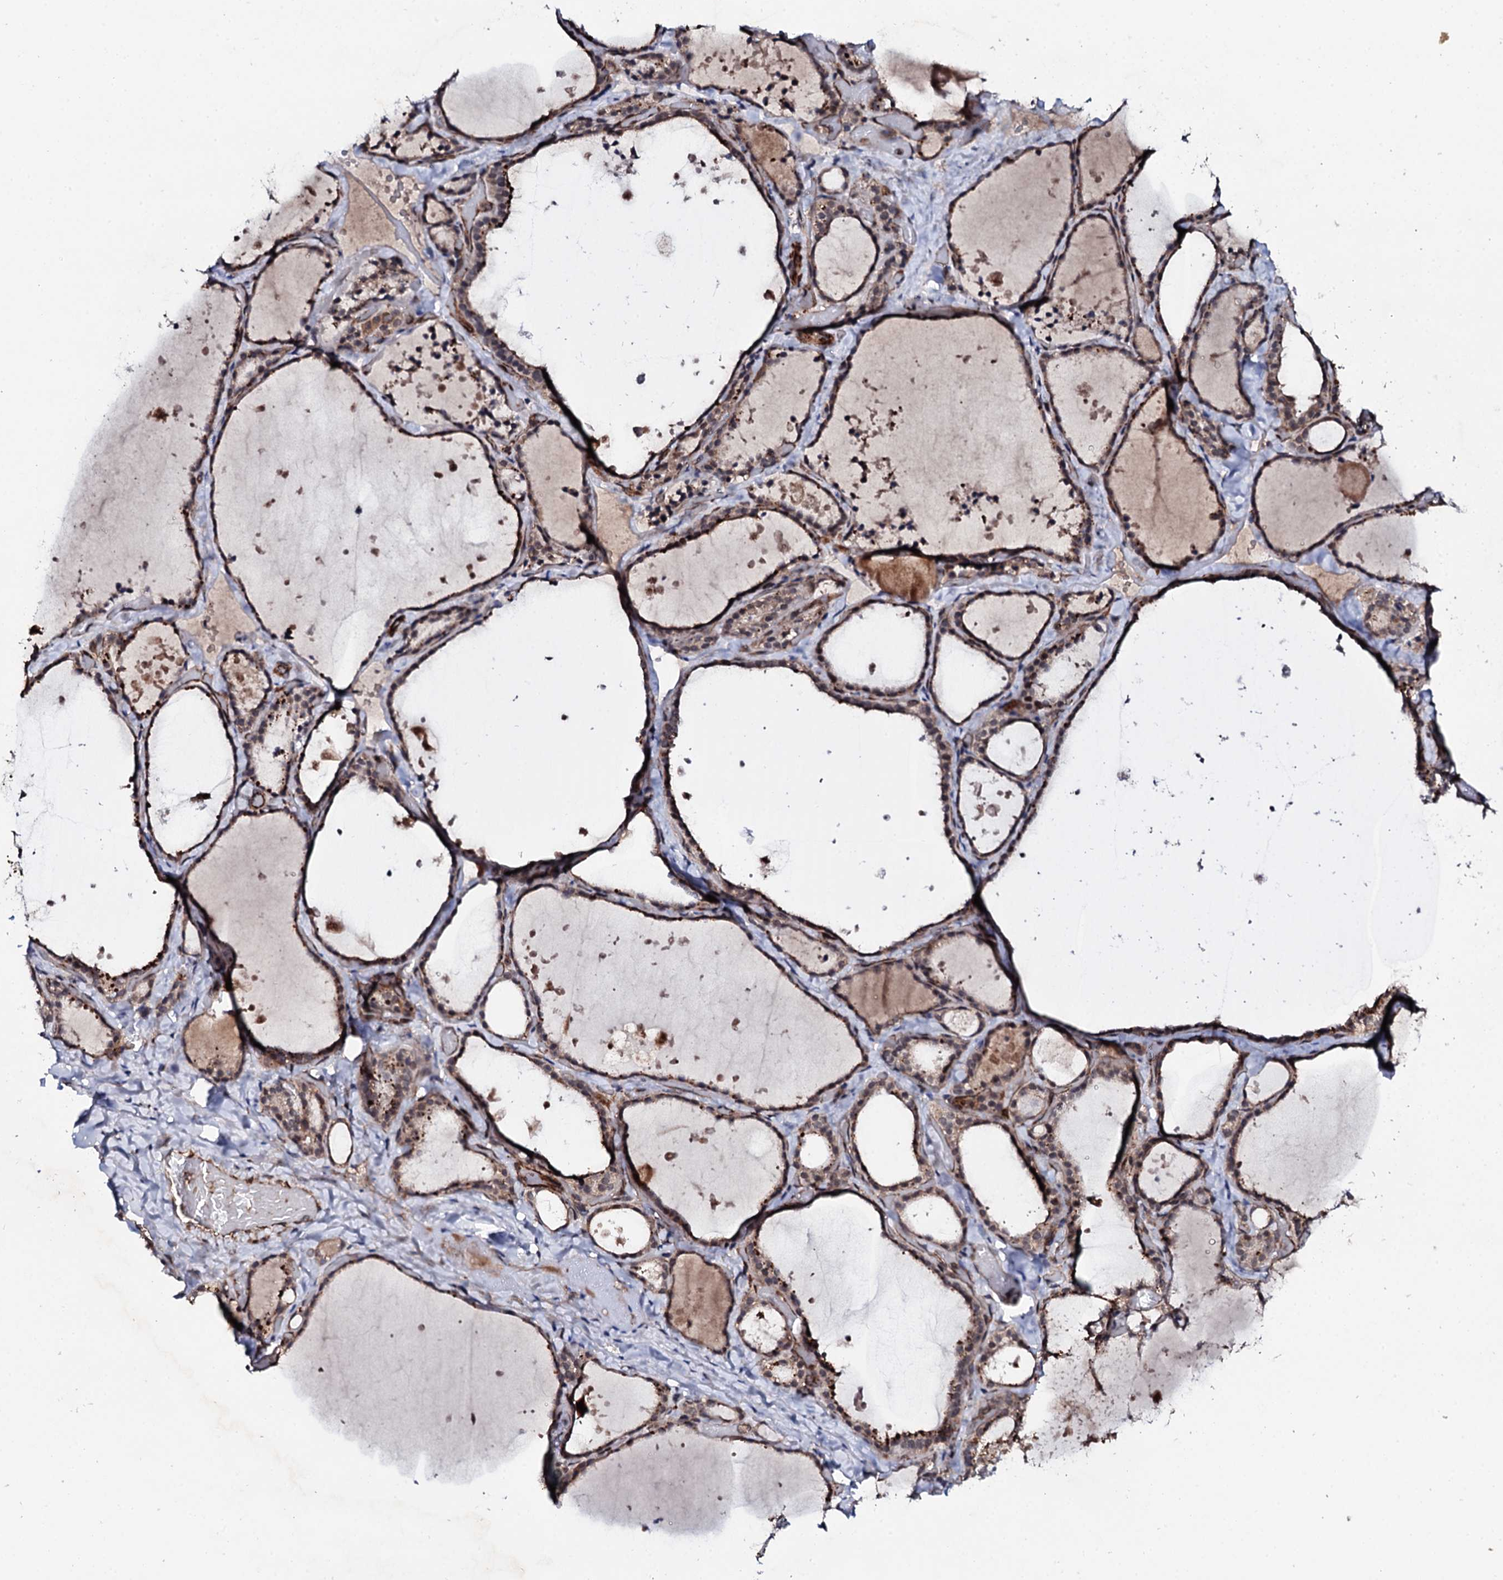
{"staining": {"intensity": "moderate", "quantity": "25%-75%", "location": "nuclear"}, "tissue": "thyroid gland", "cell_type": "Glandular cells", "image_type": "normal", "snomed": [{"axis": "morphology", "description": "Normal tissue, NOS"}, {"axis": "topography", "description": "Thyroid gland"}], "caption": "Immunohistochemical staining of unremarkable thyroid gland exhibits moderate nuclear protein expression in about 25%-75% of glandular cells.", "gene": "FAM111A", "patient": {"sex": "female", "age": 44}}